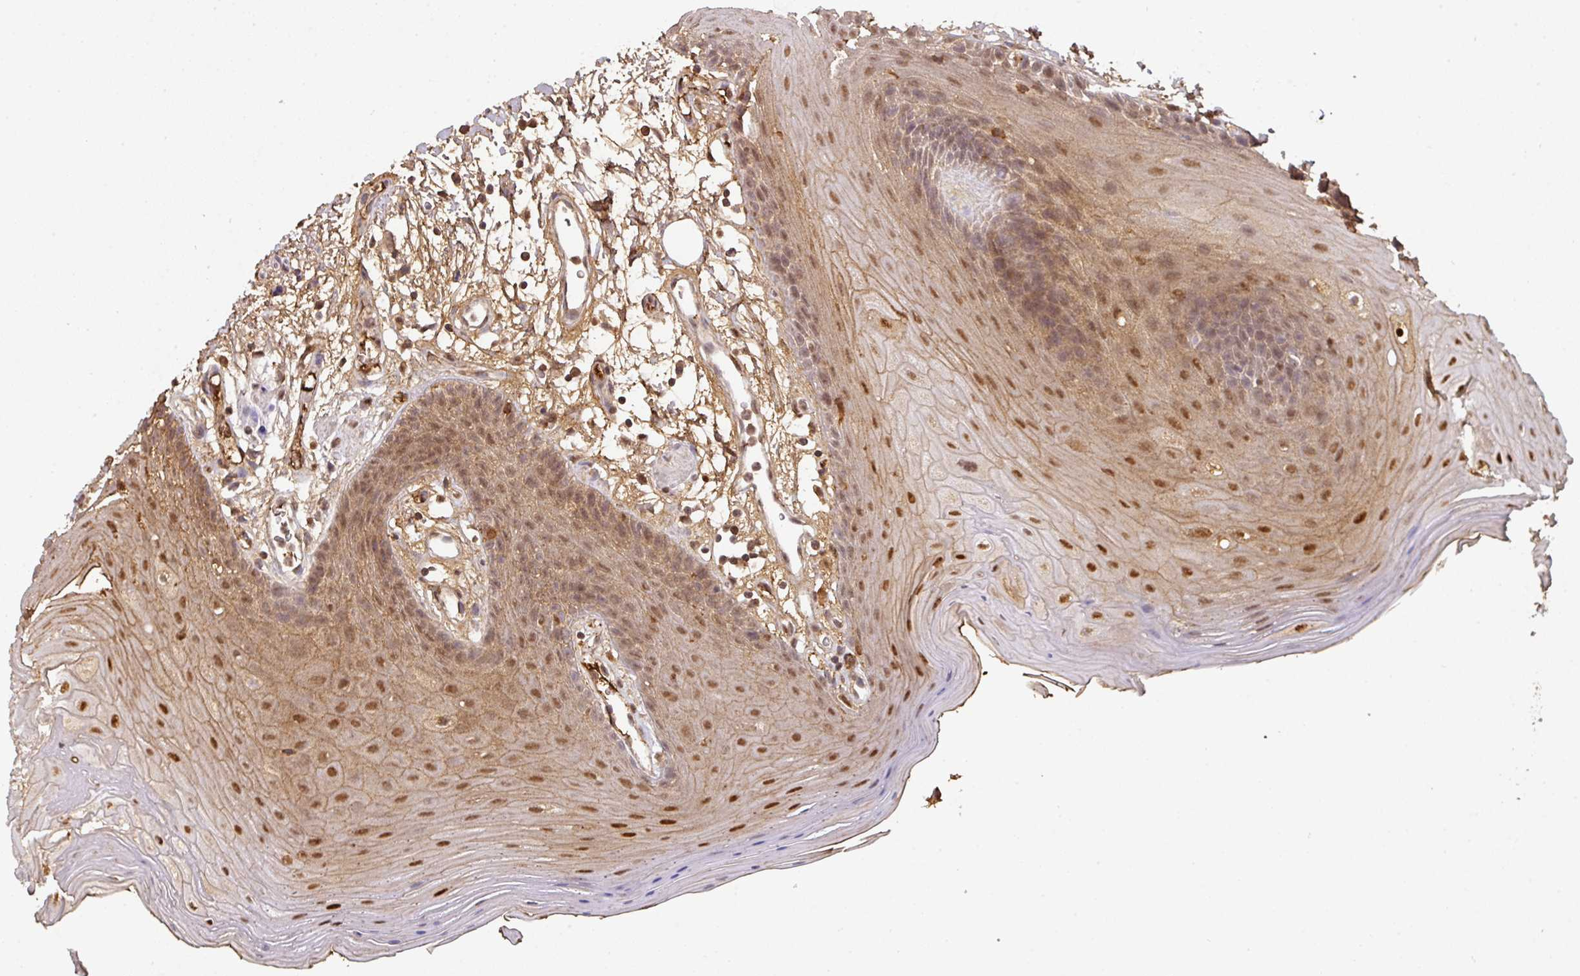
{"staining": {"intensity": "moderate", "quantity": ">75%", "location": "cytoplasmic/membranous,nuclear"}, "tissue": "oral mucosa", "cell_type": "Squamous epithelial cells", "image_type": "normal", "snomed": [{"axis": "morphology", "description": "Normal tissue, NOS"}, {"axis": "topography", "description": "Oral tissue"}, {"axis": "topography", "description": "Tounge, NOS"}], "caption": "Immunohistochemistry micrograph of benign oral mucosa: oral mucosa stained using IHC demonstrates medium levels of moderate protein expression localized specifically in the cytoplasmic/membranous,nuclear of squamous epithelial cells, appearing as a cytoplasmic/membranous,nuclear brown color.", "gene": "RANBP9", "patient": {"sex": "female", "age": 59}}